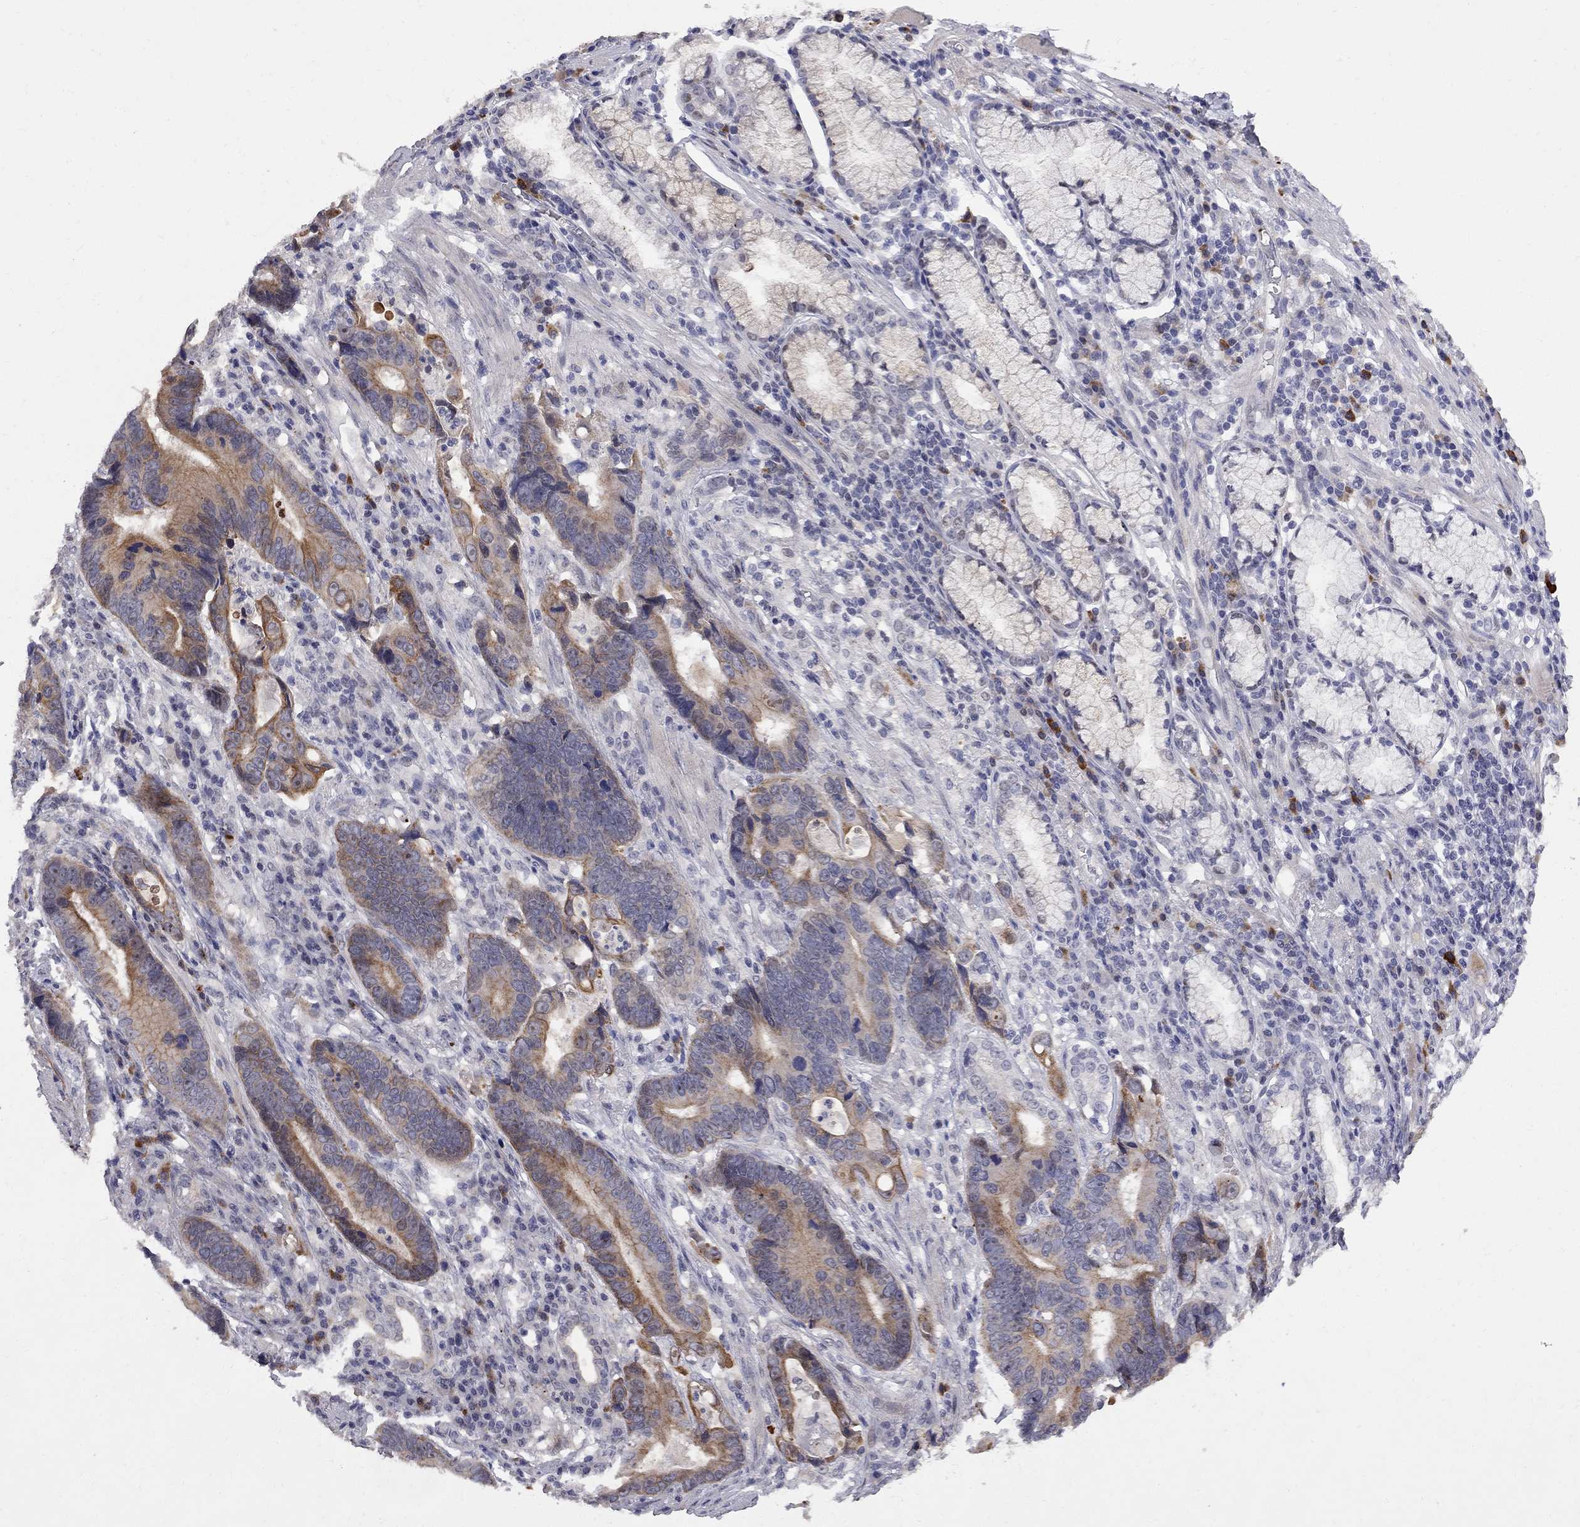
{"staining": {"intensity": "moderate", "quantity": "25%-75%", "location": "cytoplasmic/membranous"}, "tissue": "stomach cancer", "cell_type": "Tumor cells", "image_type": "cancer", "snomed": [{"axis": "morphology", "description": "Adenocarcinoma, NOS"}, {"axis": "topography", "description": "Stomach"}], "caption": "Stomach cancer (adenocarcinoma) tissue exhibits moderate cytoplasmic/membranous staining in about 25%-75% of tumor cells", "gene": "DHX33", "patient": {"sex": "male", "age": 84}}